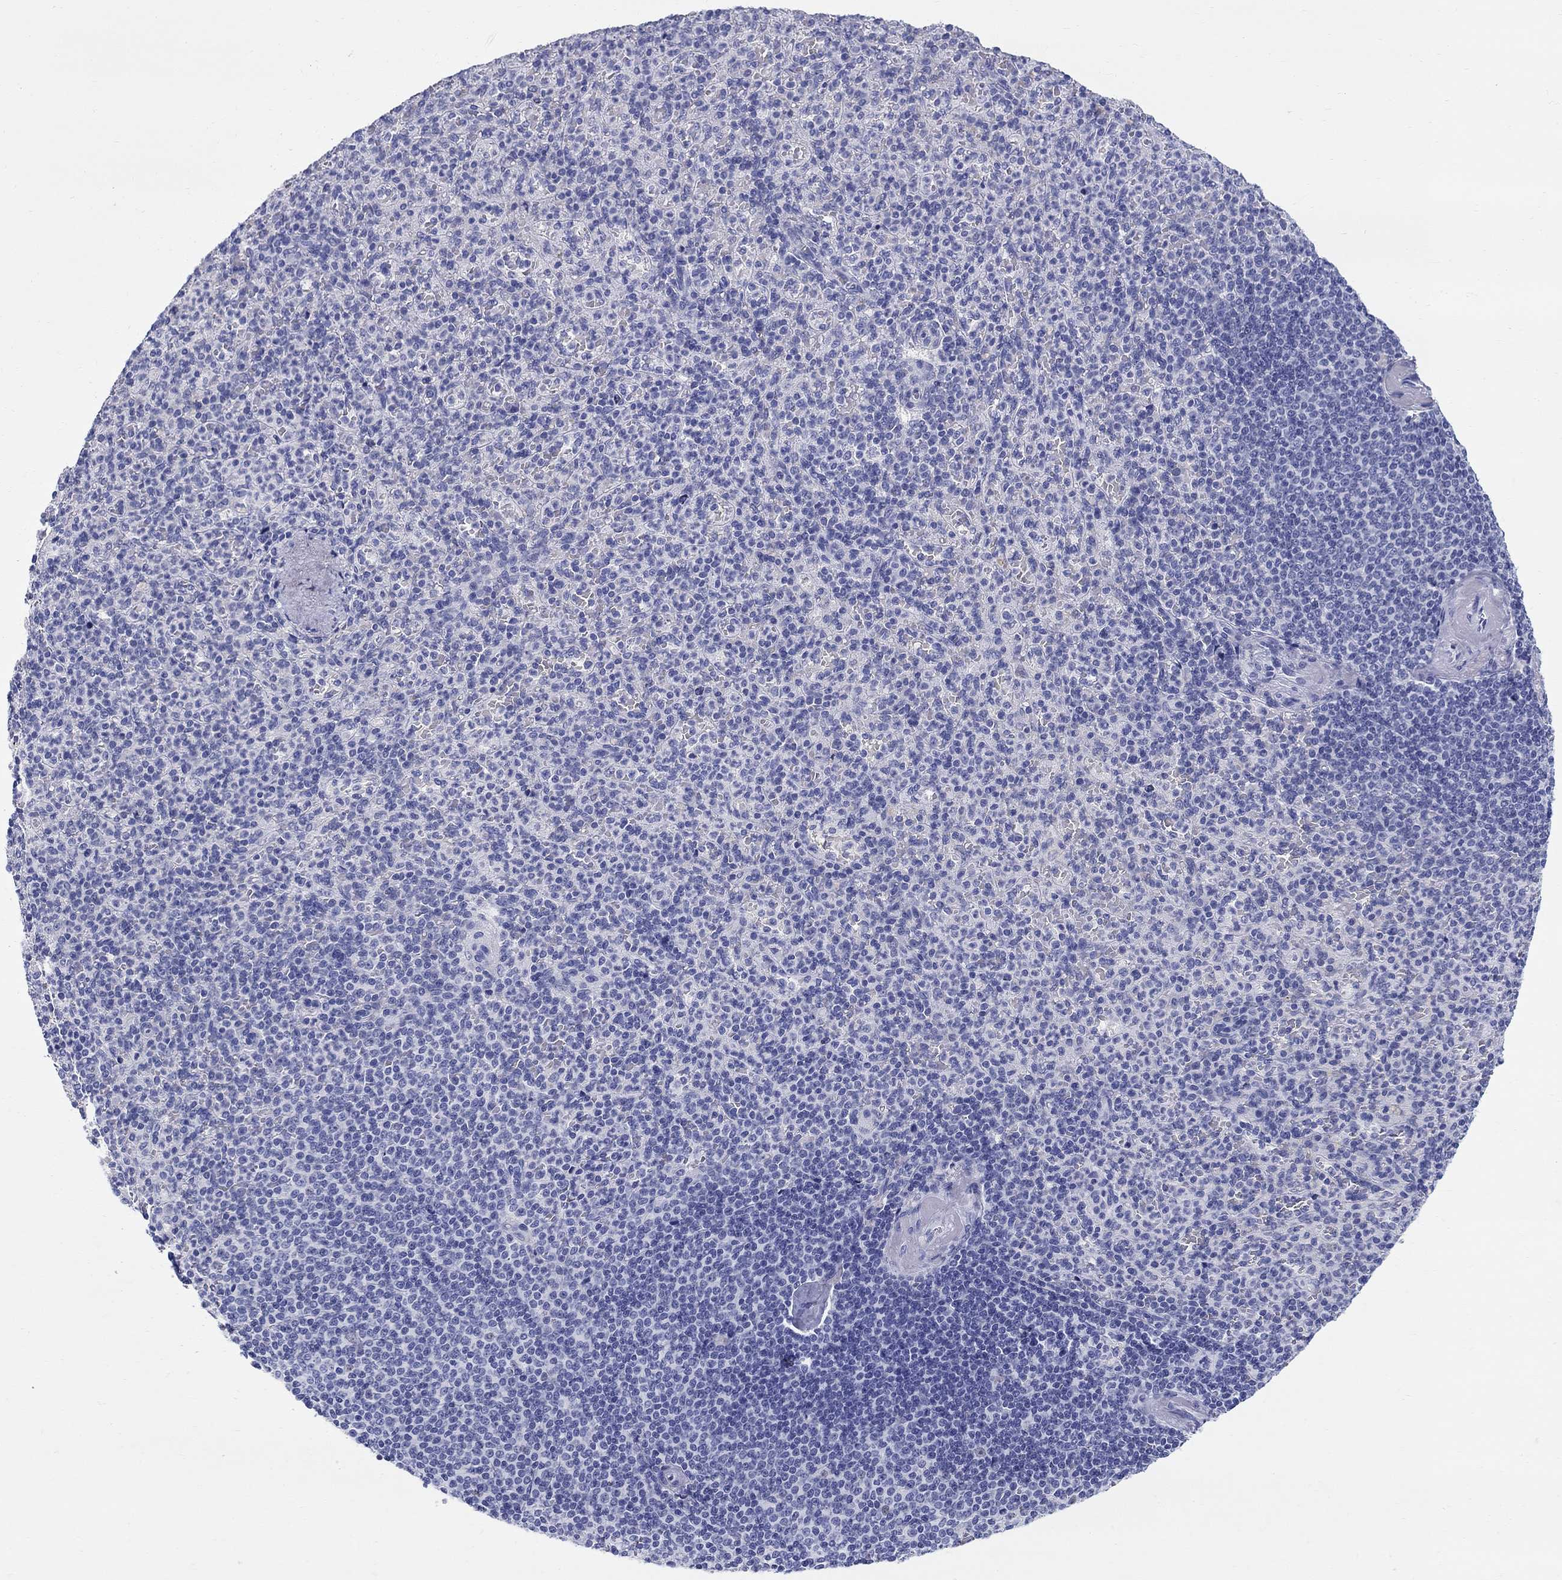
{"staining": {"intensity": "negative", "quantity": "none", "location": "none"}, "tissue": "spleen", "cell_type": "Cells in red pulp", "image_type": "normal", "snomed": [{"axis": "morphology", "description": "Normal tissue, NOS"}, {"axis": "topography", "description": "Spleen"}], "caption": "Cells in red pulp show no significant protein staining in unremarkable spleen. (Stains: DAB immunohistochemistry with hematoxylin counter stain, Microscopy: brightfield microscopy at high magnification).", "gene": "LAMP5", "patient": {"sex": "female", "age": 74}}